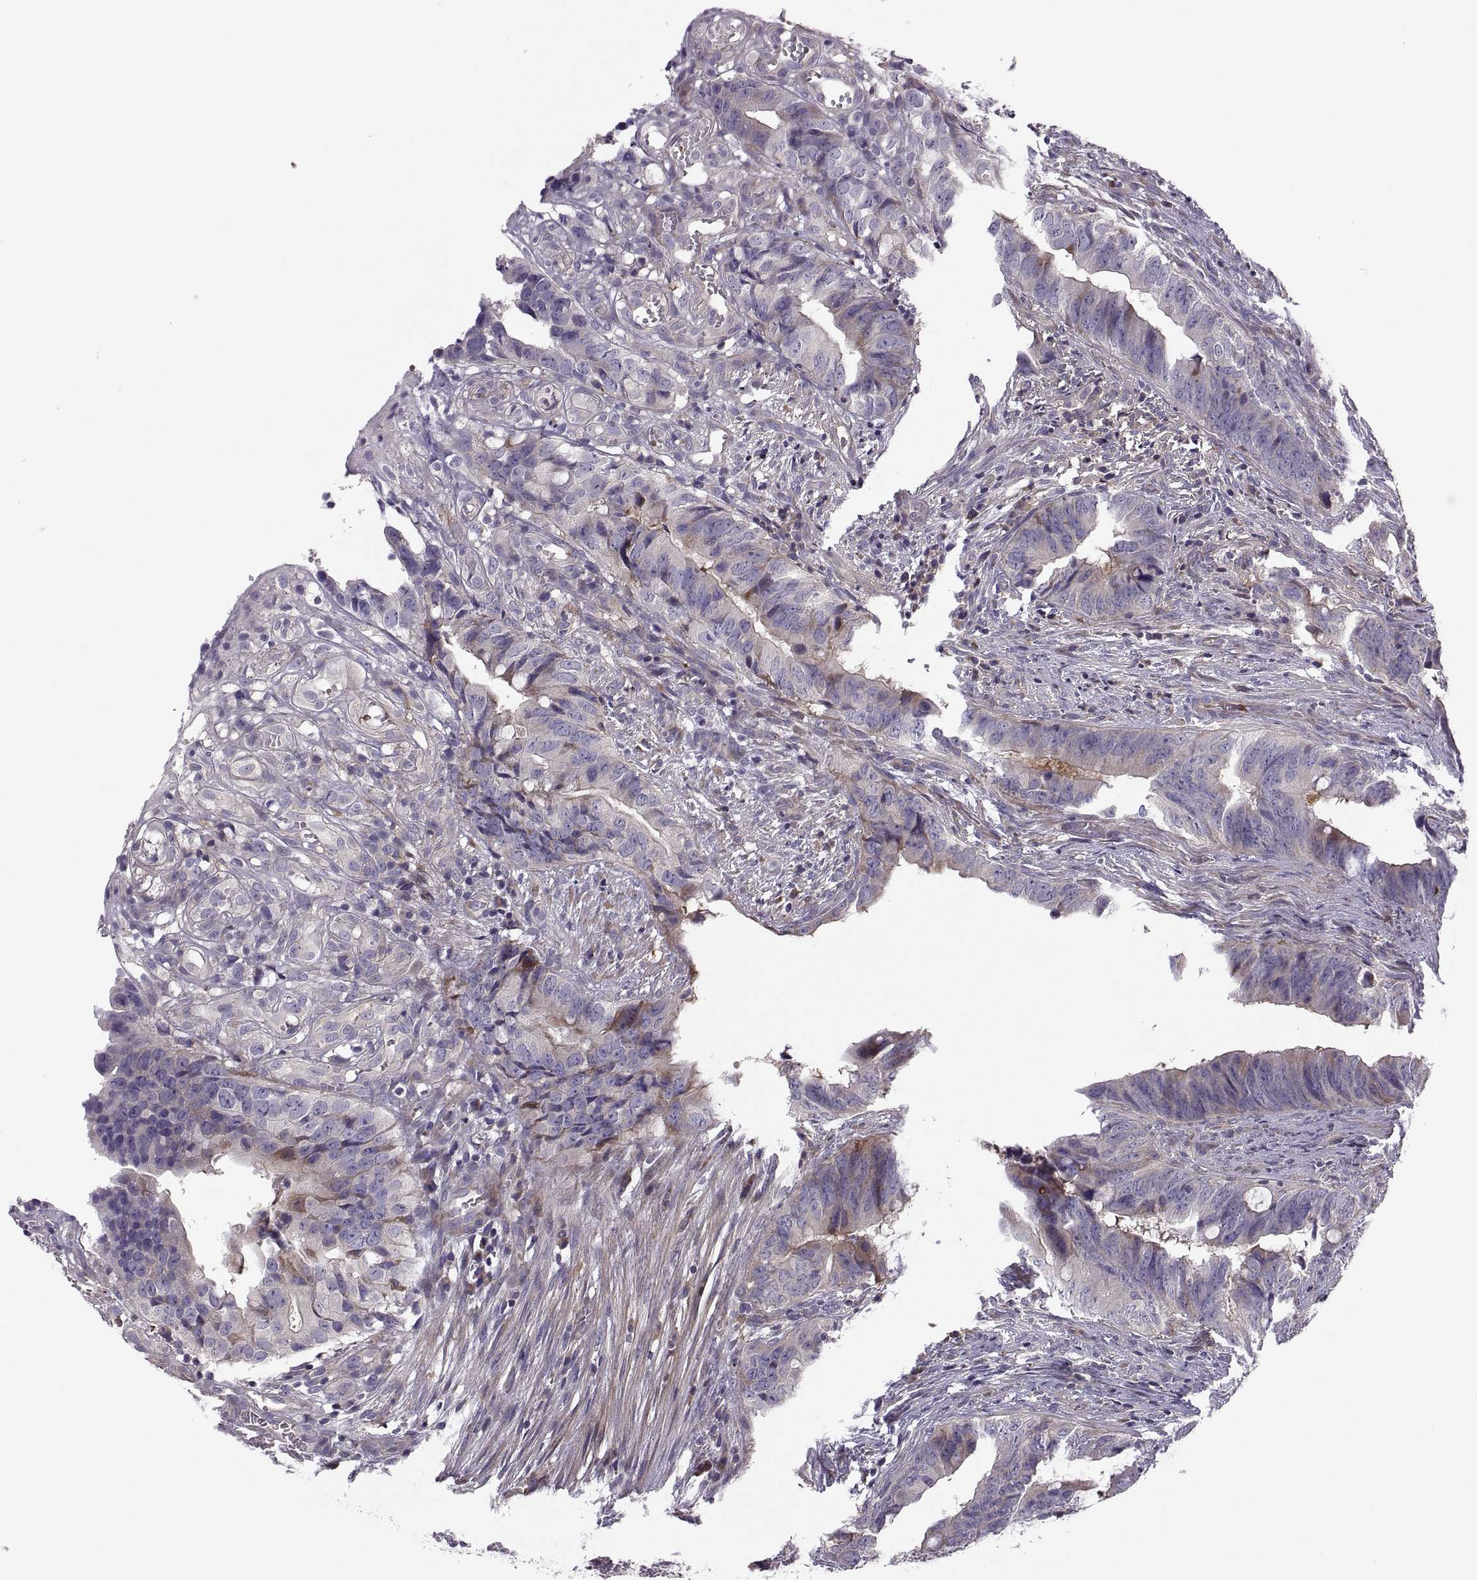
{"staining": {"intensity": "weak", "quantity": "25%-75%", "location": "cytoplasmic/membranous"}, "tissue": "colorectal cancer", "cell_type": "Tumor cells", "image_type": "cancer", "snomed": [{"axis": "morphology", "description": "Adenocarcinoma, NOS"}, {"axis": "topography", "description": "Colon"}], "caption": "Tumor cells display low levels of weak cytoplasmic/membranous expression in about 25%-75% of cells in adenocarcinoma (colorectal).", "gene": "SPATA32", "patient": {"sex": "female", "age": 82}}